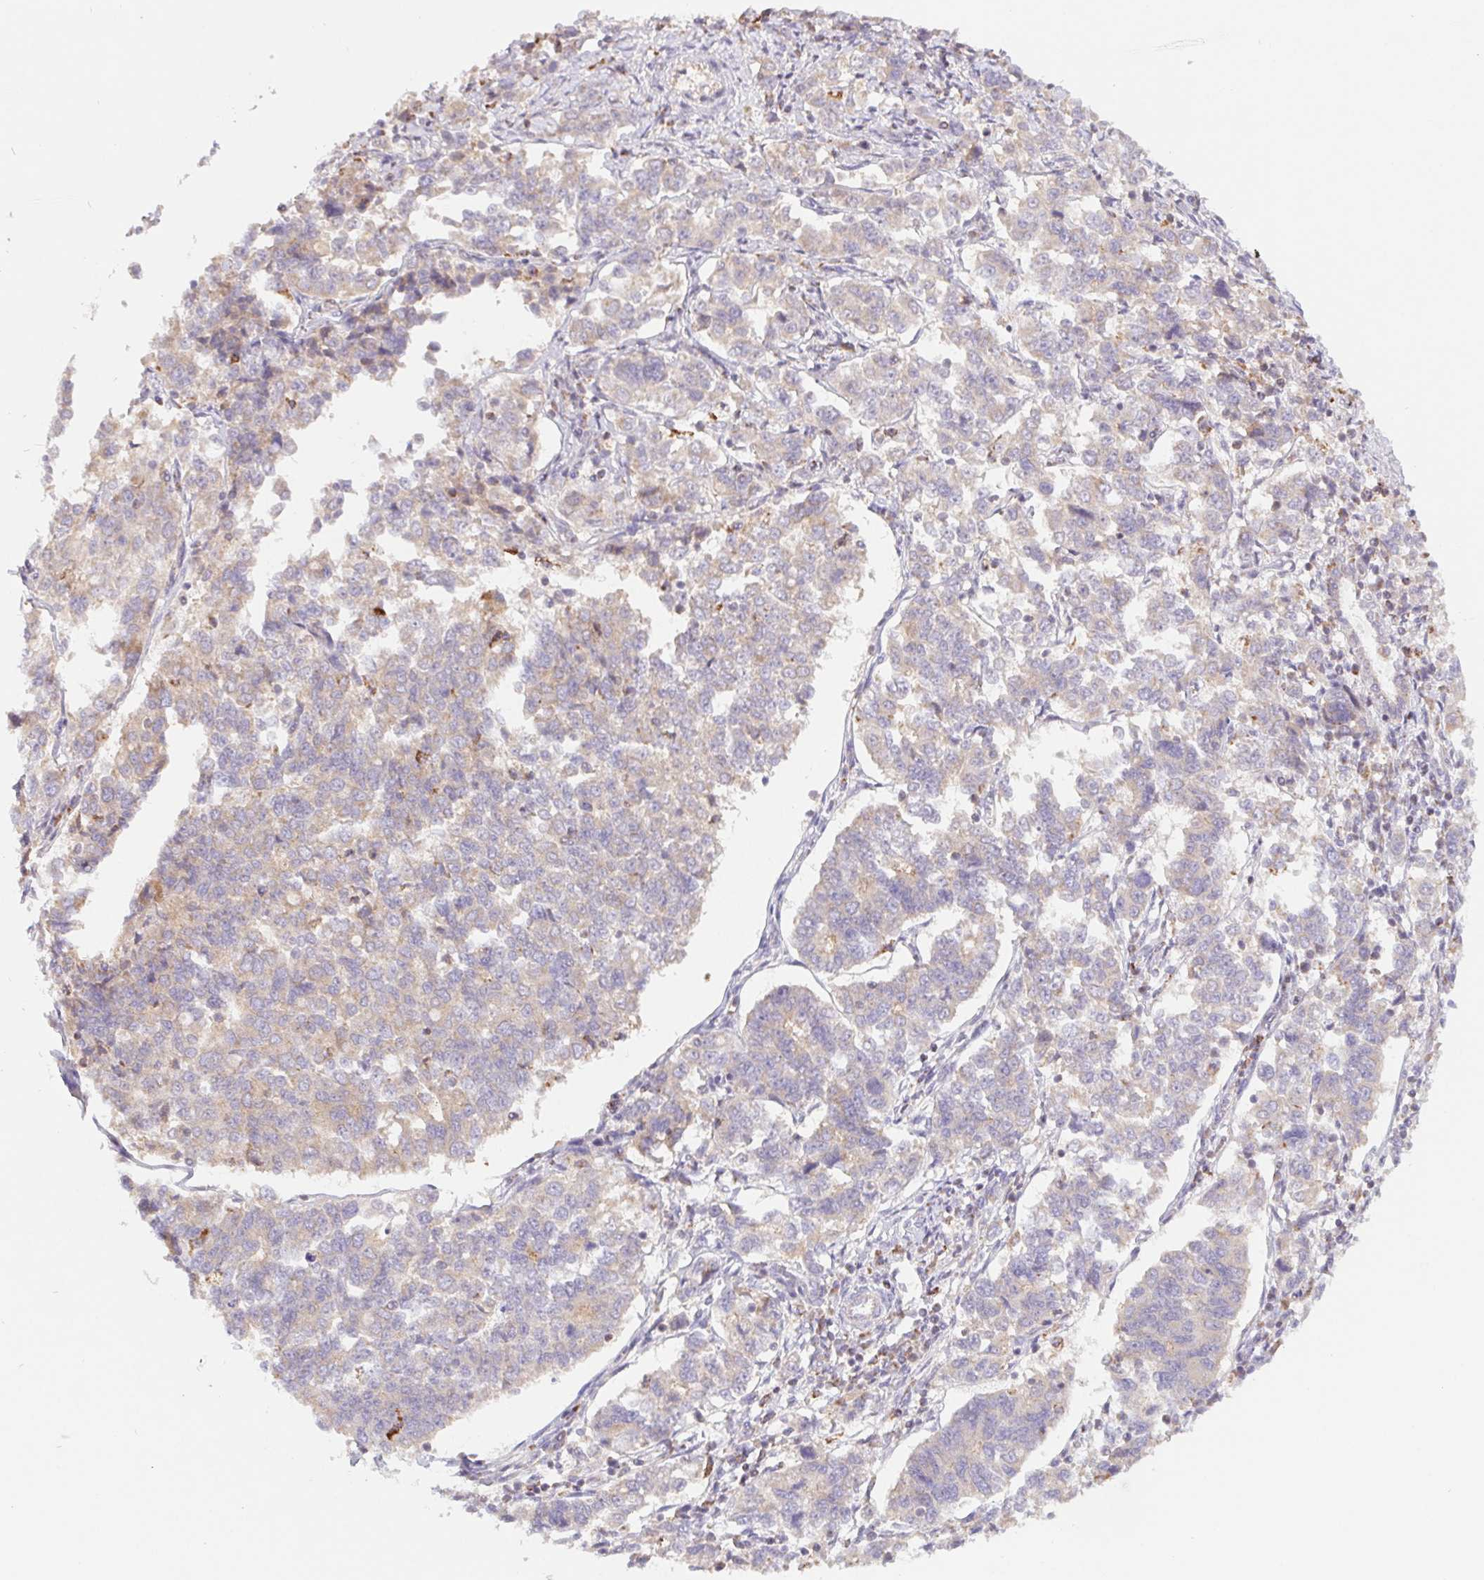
{"staining": {"intensity": "negative", "quantity": "none", "location": "none"}, "tissue": "endometrial cancer", "cell_type": "Tumor cells", "image_type": "cancer", "snomed": [{"axis": "morphology", "description": "Adenocarcinoma, NOS"}, {"axis": "topography", "description": "Endometrium"}], "caption": "This is a micrograph of immunohistochemistry staining of endometrial cancer (adenocarcinoma), which shows no expression in tumor cells. The staining is performed using DAB brown chromogen with nuclei counter-stained in using hematoxylin.", "gene": "EMC6", "patient": {"sex": "female", "age": 43}}